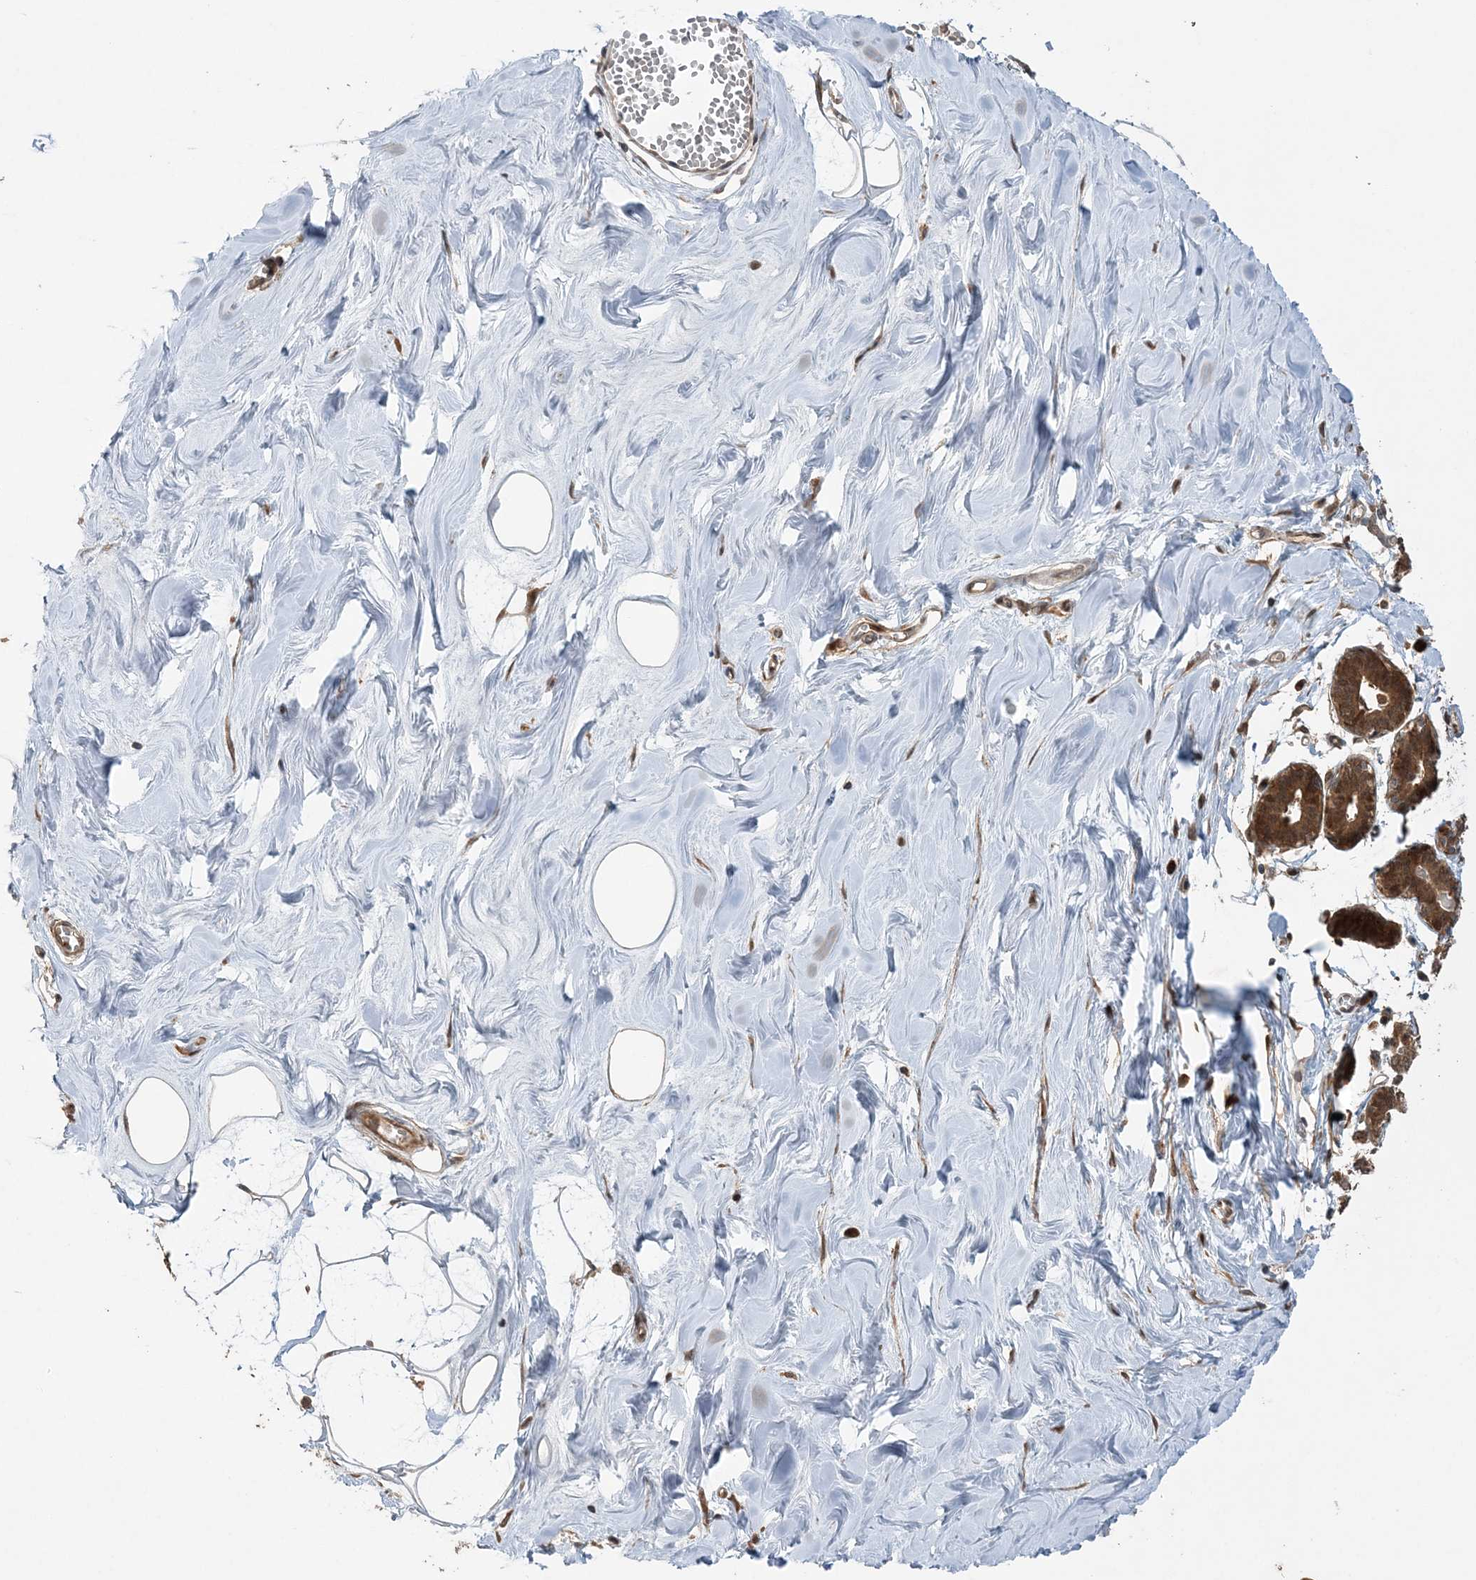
{"staining": {"intensity": "moderate", "quantity": ">75%", "location": "cytoplasmic/membranous,nuclear"}, "tissue": "breast", "cell_type": "Adipocytes", "image_type": "normal", "snomed": [{"axis": "morphology", "description": "Normal tissue, NOS"}, {"axis": "topography", "description": "Breast"}], "caption": "Adipocytes display medium levels of moderate cytoplasmic/membranous,nuclear staining in approximately >75% of cells in unremarkable human breast.", "gene": "UBTD2", "patient": {"sex": "female", "age": 27}}